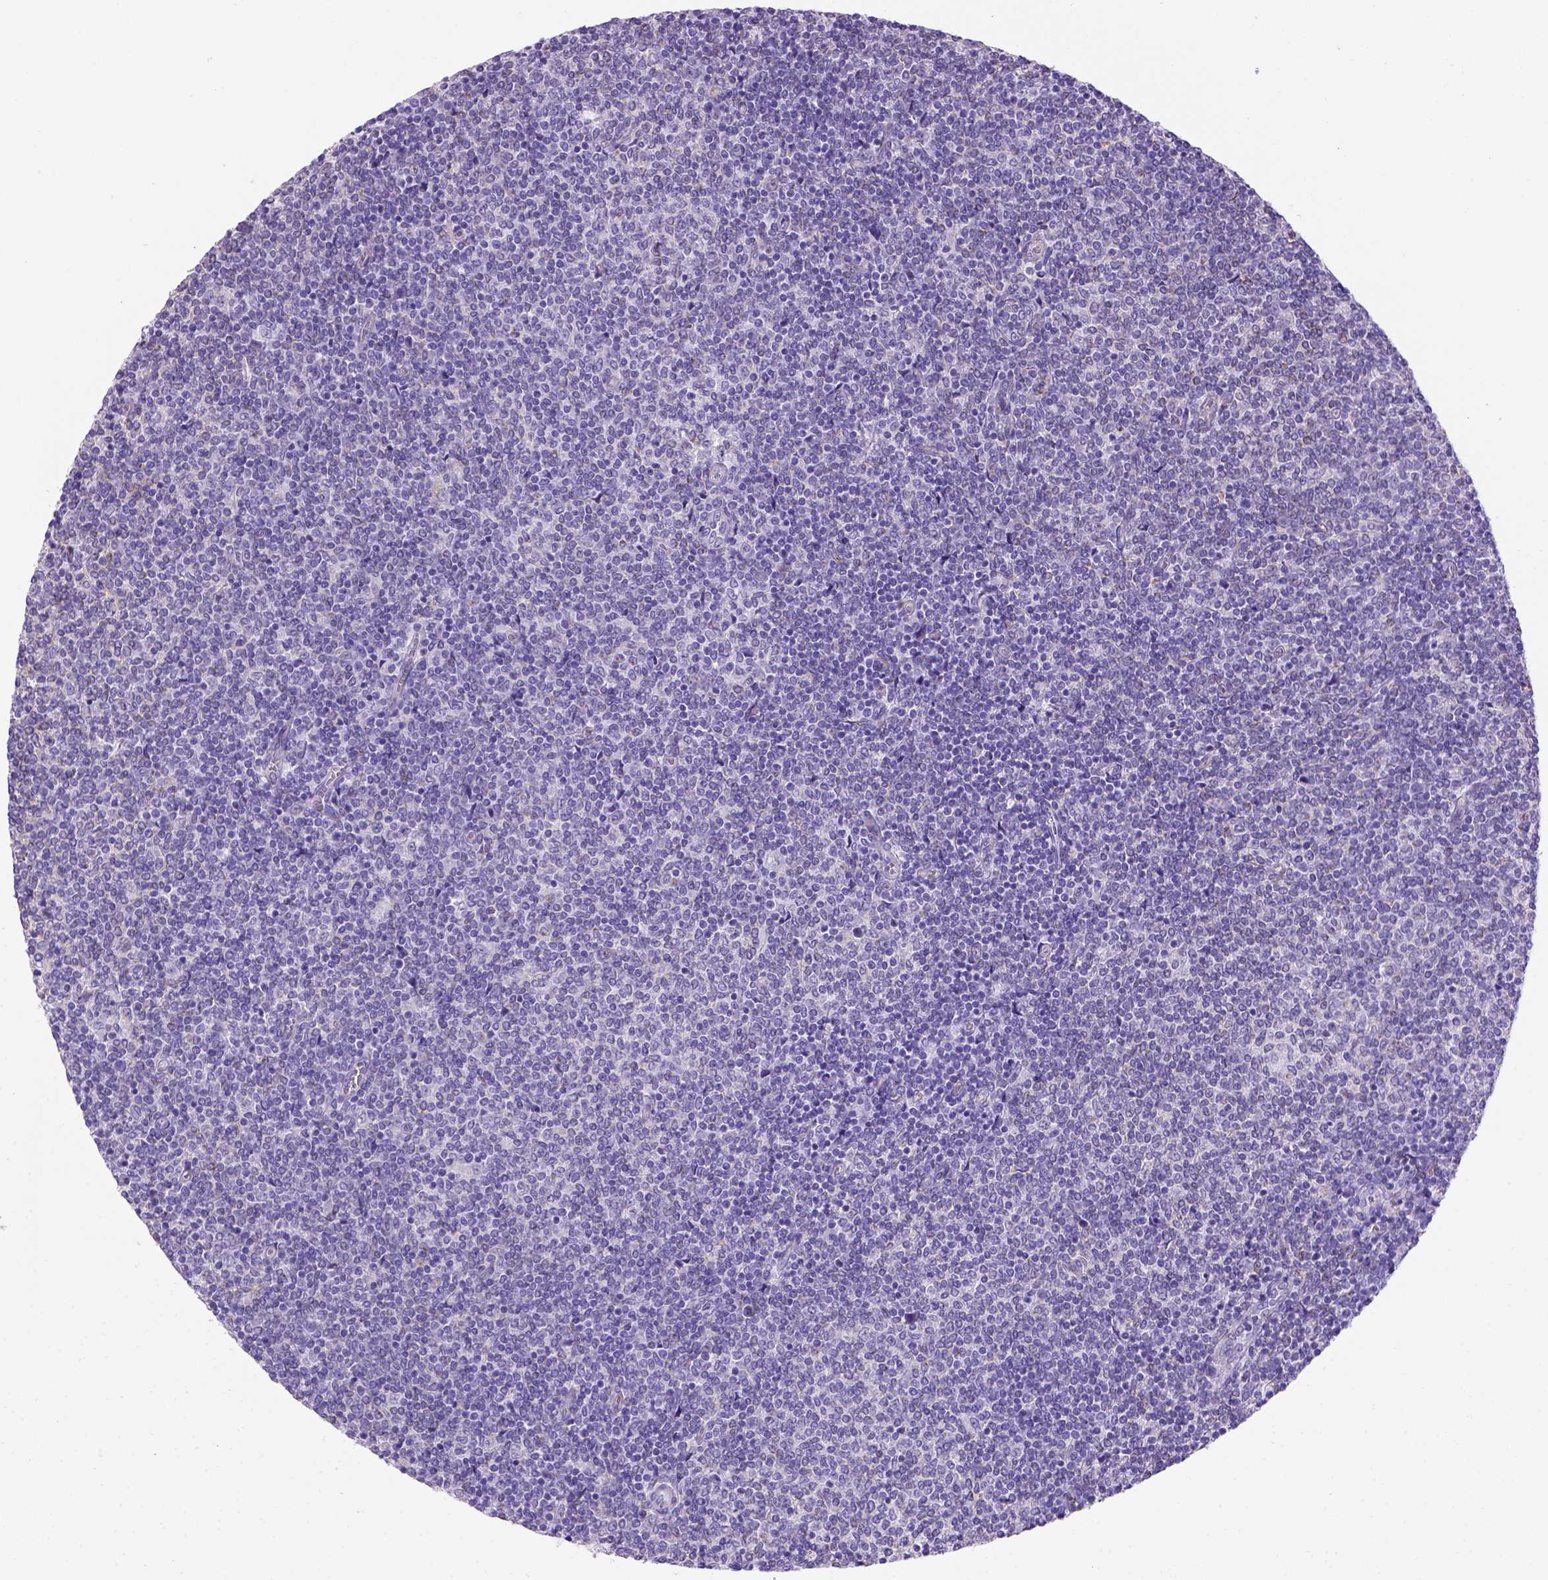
{"staining": {"intensity": "negative", "quantity": "none", "location": "none"}, "tissue": "lymphoma", "cell_type": "Tumor cells", "image_type": "cancer", "snomed": [{"axis": "morphology", "description": "Malignant lymphoma, non-Hodgkin's type, Low grade"}, {"axis": "topography", "description": "Lymph node"}], "caption": "Protein analysis of low-grade malignant lymphoma, non-Hodgkin's type reveals no significant expression in tumor cells.", "gene": "ARHGEF33", "patient": {"sex": "male", "age": 52}}